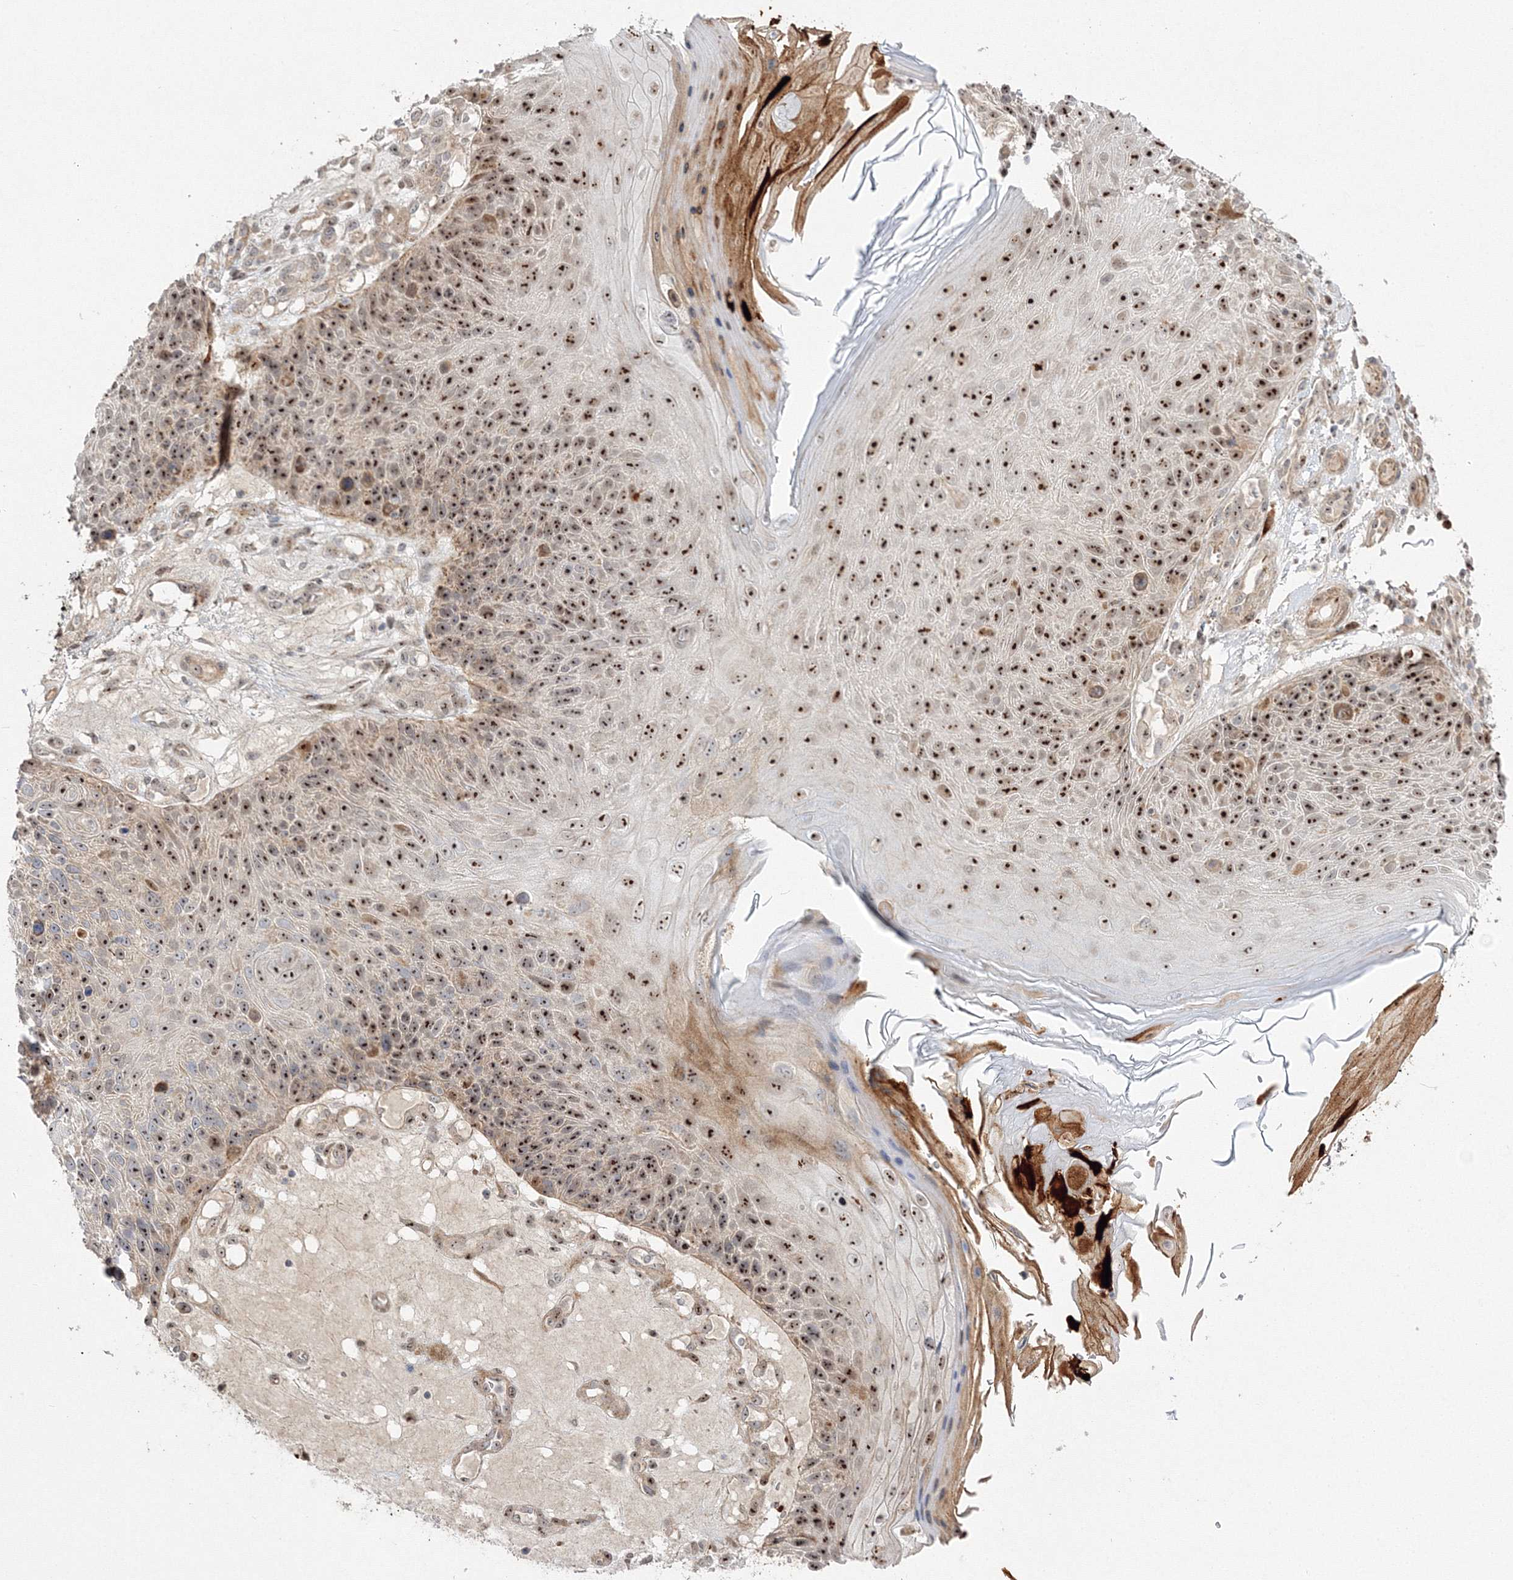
{"staining": {"intensity": "strong", "quantity": ">75%", "location": "nuclear"}, "tissue": "skin cancer", "cell_type": "Tumor cells", "image_type": "cancer", "snomed": [{"axis": "morphology", "description": "Squamous cell carcinoma, NOS"}, {"axis": "topography", "description": "Skin"}], "caption": "IHC (DAB) staining of skin squamous cell carcinoma shows strong nuclear protein positivity in about >75% of tumor cells.", "gene": "NPM3", "patient": {"sex": "female", "age": 88}}